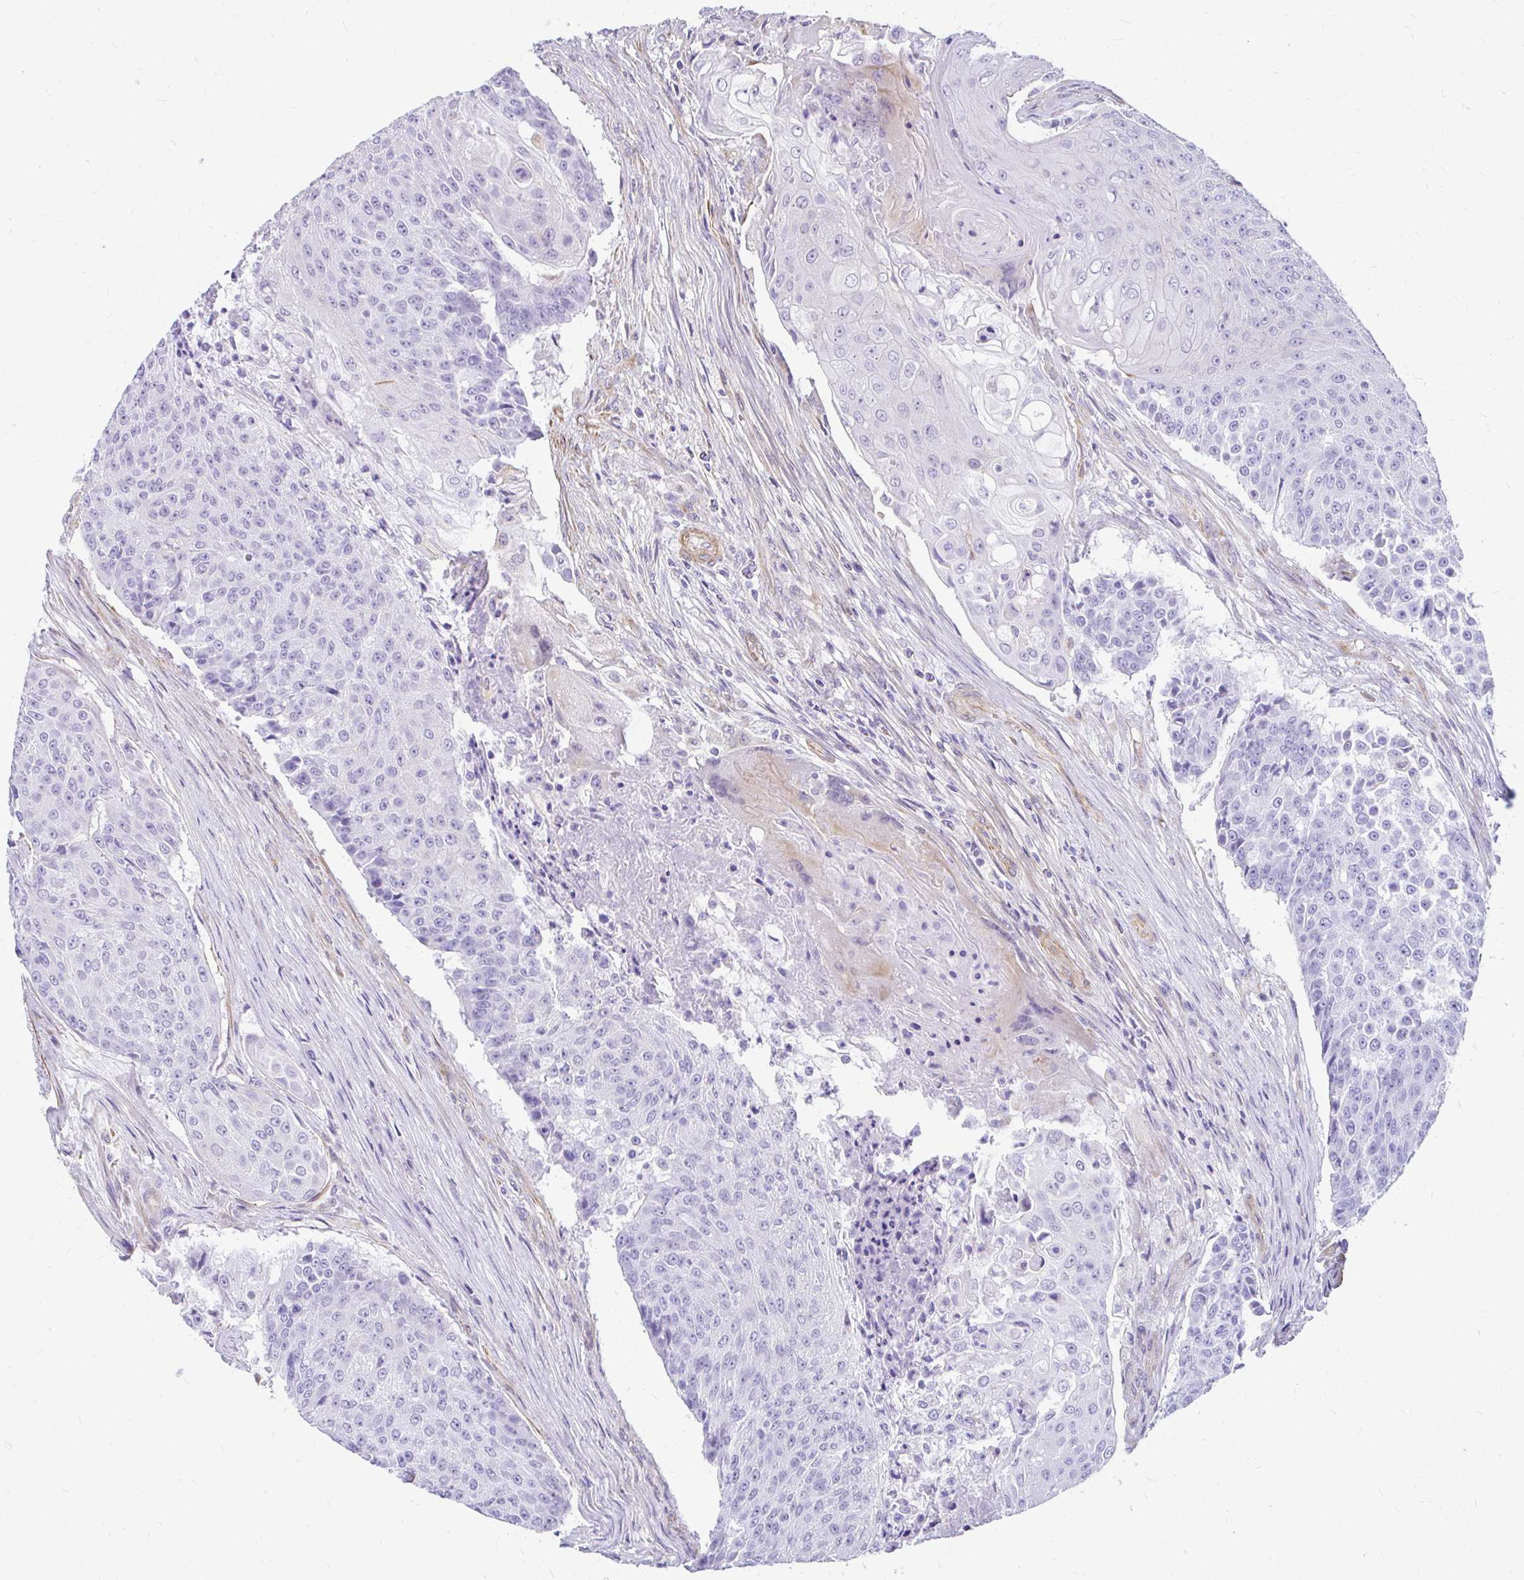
{"staining": {"intensity": "negative", "quantity": "none", "location": "none"}, "tissue": "urothelial cancer", "cell_type": "Tumor cells", "image_type": "cancer", "snomed": [{"axis": "morphology", "description": "Urothelial carcinoma, High grade"}, {"axis": "topography", "description": "Urinary bladder"}], "caption": "High magnification brightfield microscopy of urothelial carcinoma (high-grade) stained with DAB (brown) and counterstained with hematoxylin (blue): tumor cells show no significant expression.", "gene": "FAM83C", "patient": {"sex": "female", "age": 63}}